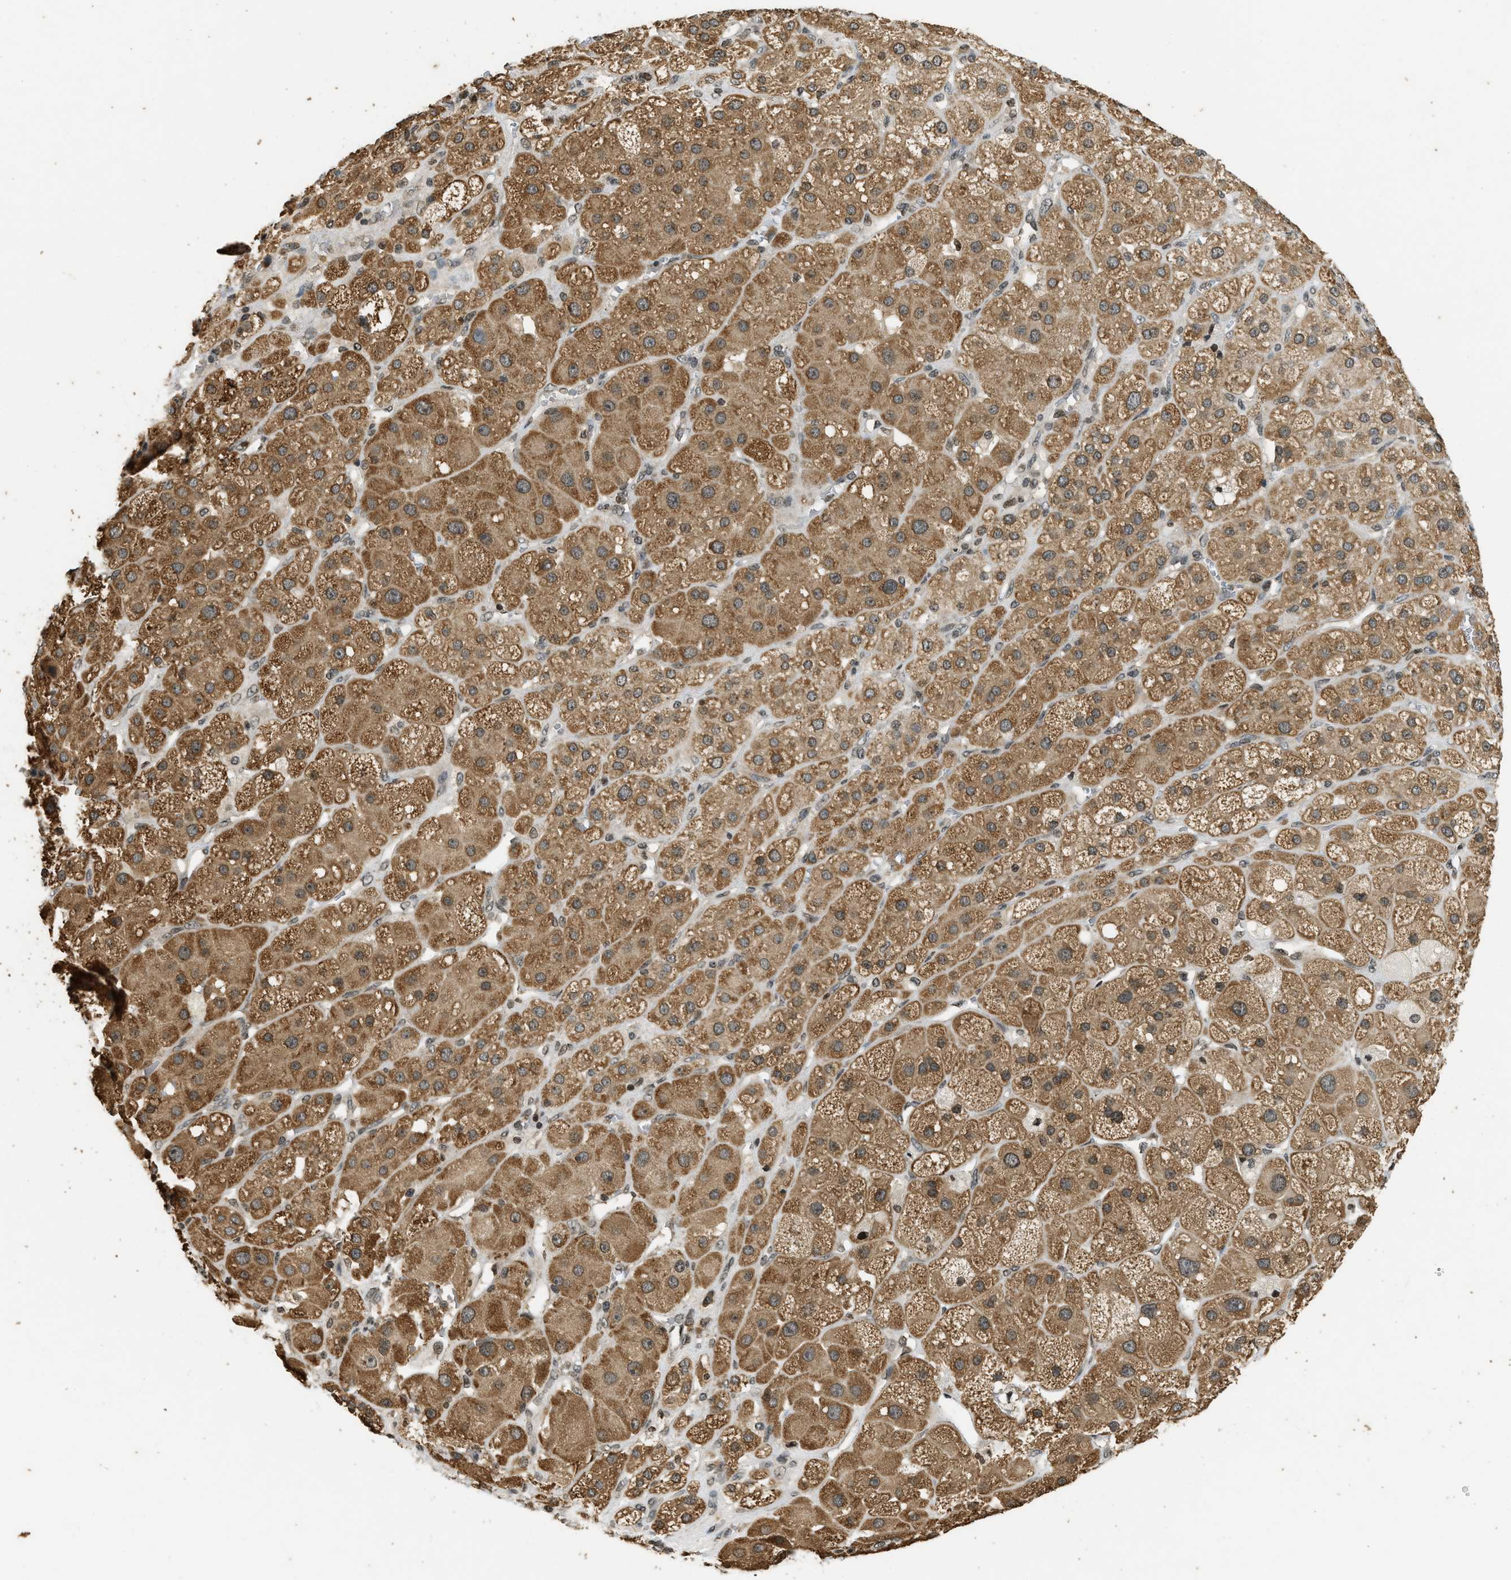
{"staining": {"intensity": "moderate", "quantity": ">75%", "location": "cytoplasmic/membranous,nuclear"}, "tissue": "adrenal gland", "cell_type": "Glandular cells", "image_type": "normal", "snomed": [{"axis": "morphology", "description": "Normal tissue, NOS"}, {"axis": "topography", "description": "Adrenal gland"}], "caption": "This photomicrograph shows normal adrenal gland stained with IHC to label a protein in brown. The cytoplasmic/membranous,nuclear of glandular cells show moderate positivity for the protein. Nuclei are counter-stained blue.", "gene": "SIAH1", "patient": {"sex": "female", "age": 47}}